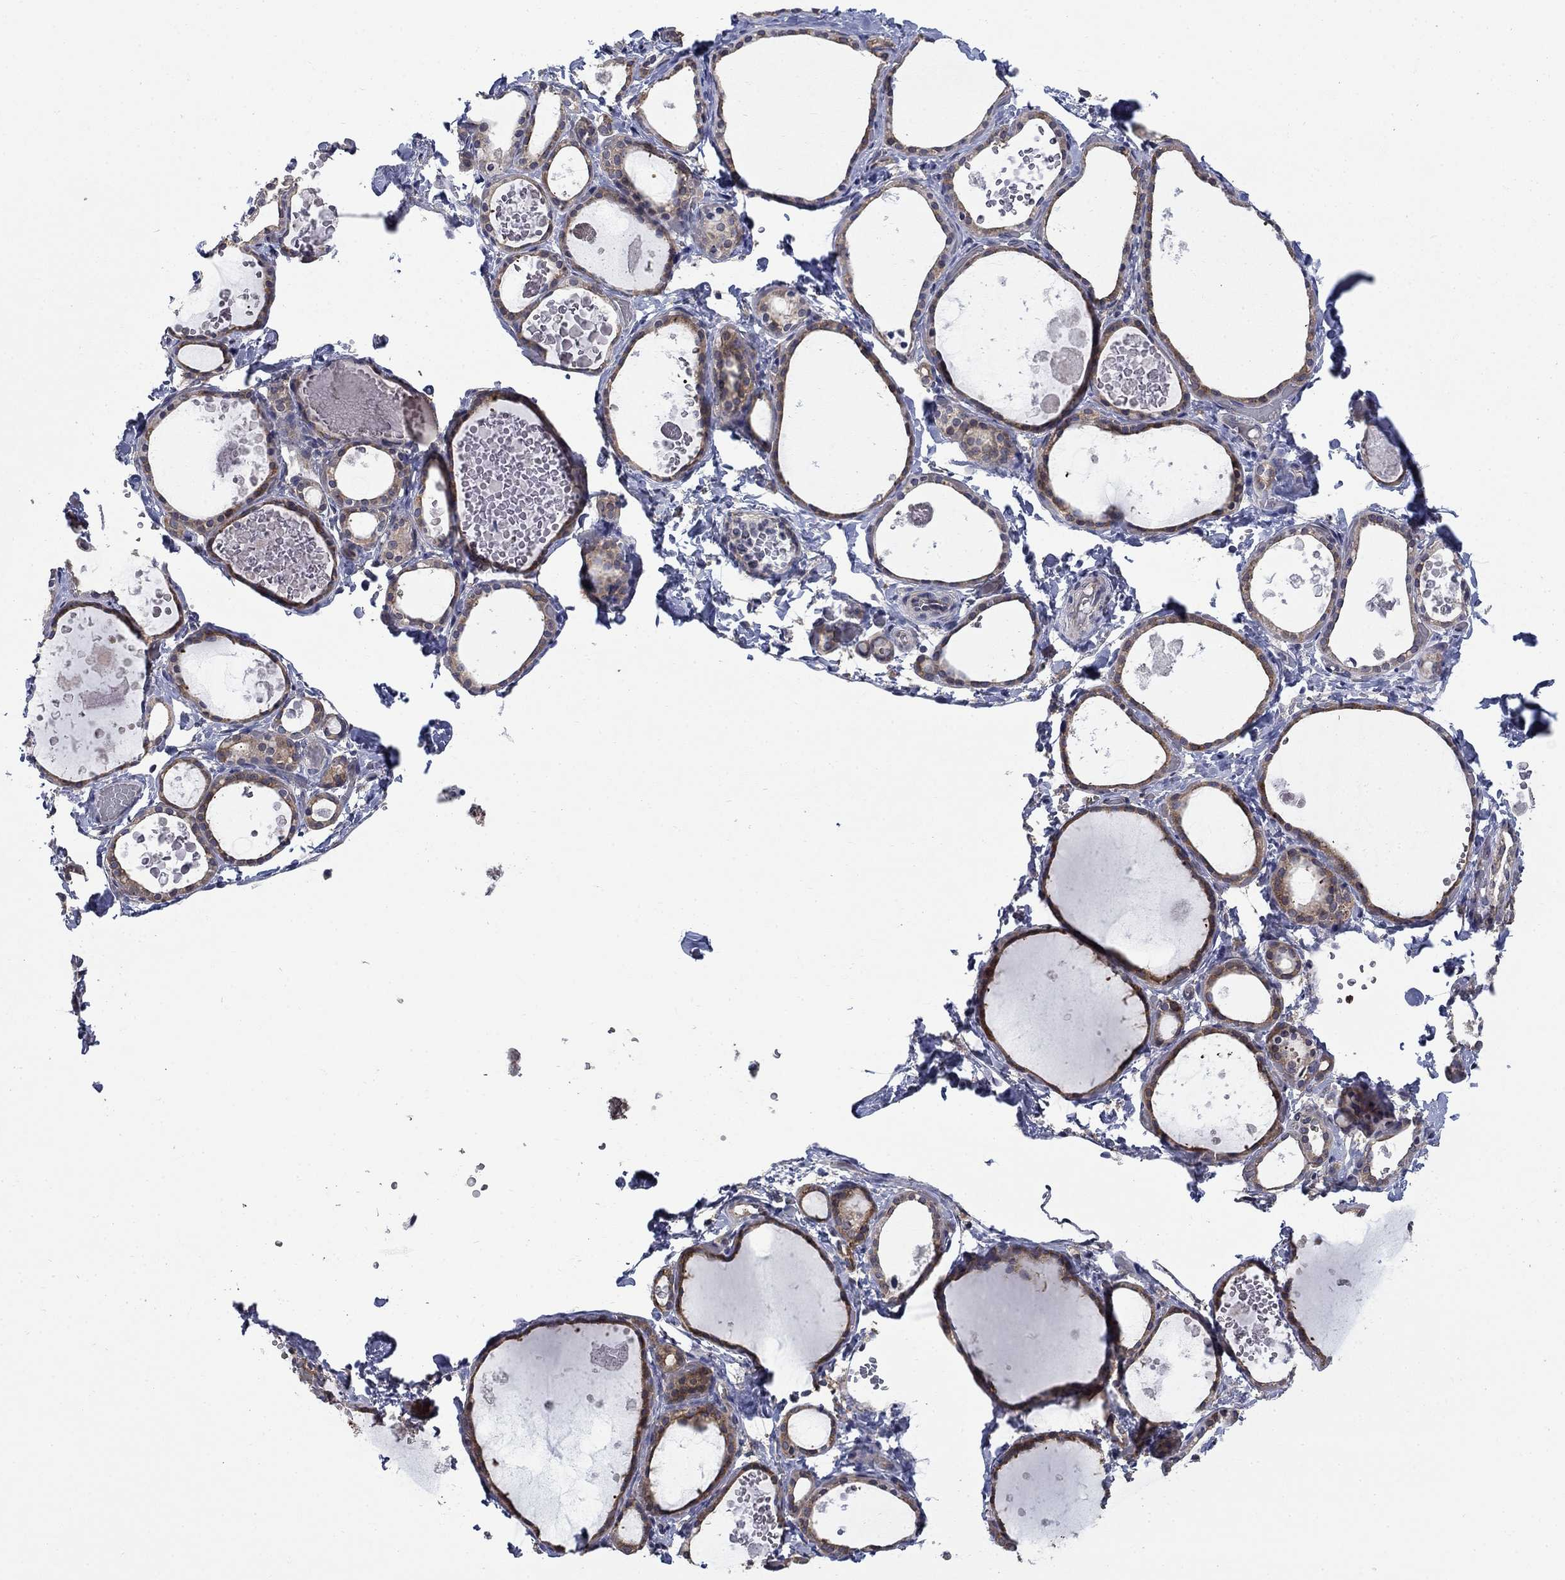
{"staining": {"intensity": "moderate", "quantity": ">75%", "location": "cytoplasmic/membranous"}, "tissue": "thyroid gland", "cell_type": "Glandular cells", "image_type": "normal", "snomed": [{"axis": "morphology", "description": "Normal tissue, NOS"}, {"axis": "topography", "description": "Thyroid gland"}], "caption": "Human thyroid gland stained for a protein (brown) reveals moderate cytoplasmic/membranous positive staining in about >75% of glandular cells.", "gene": "PDZD2", "patient": {"sex": "female", "age": 56}}